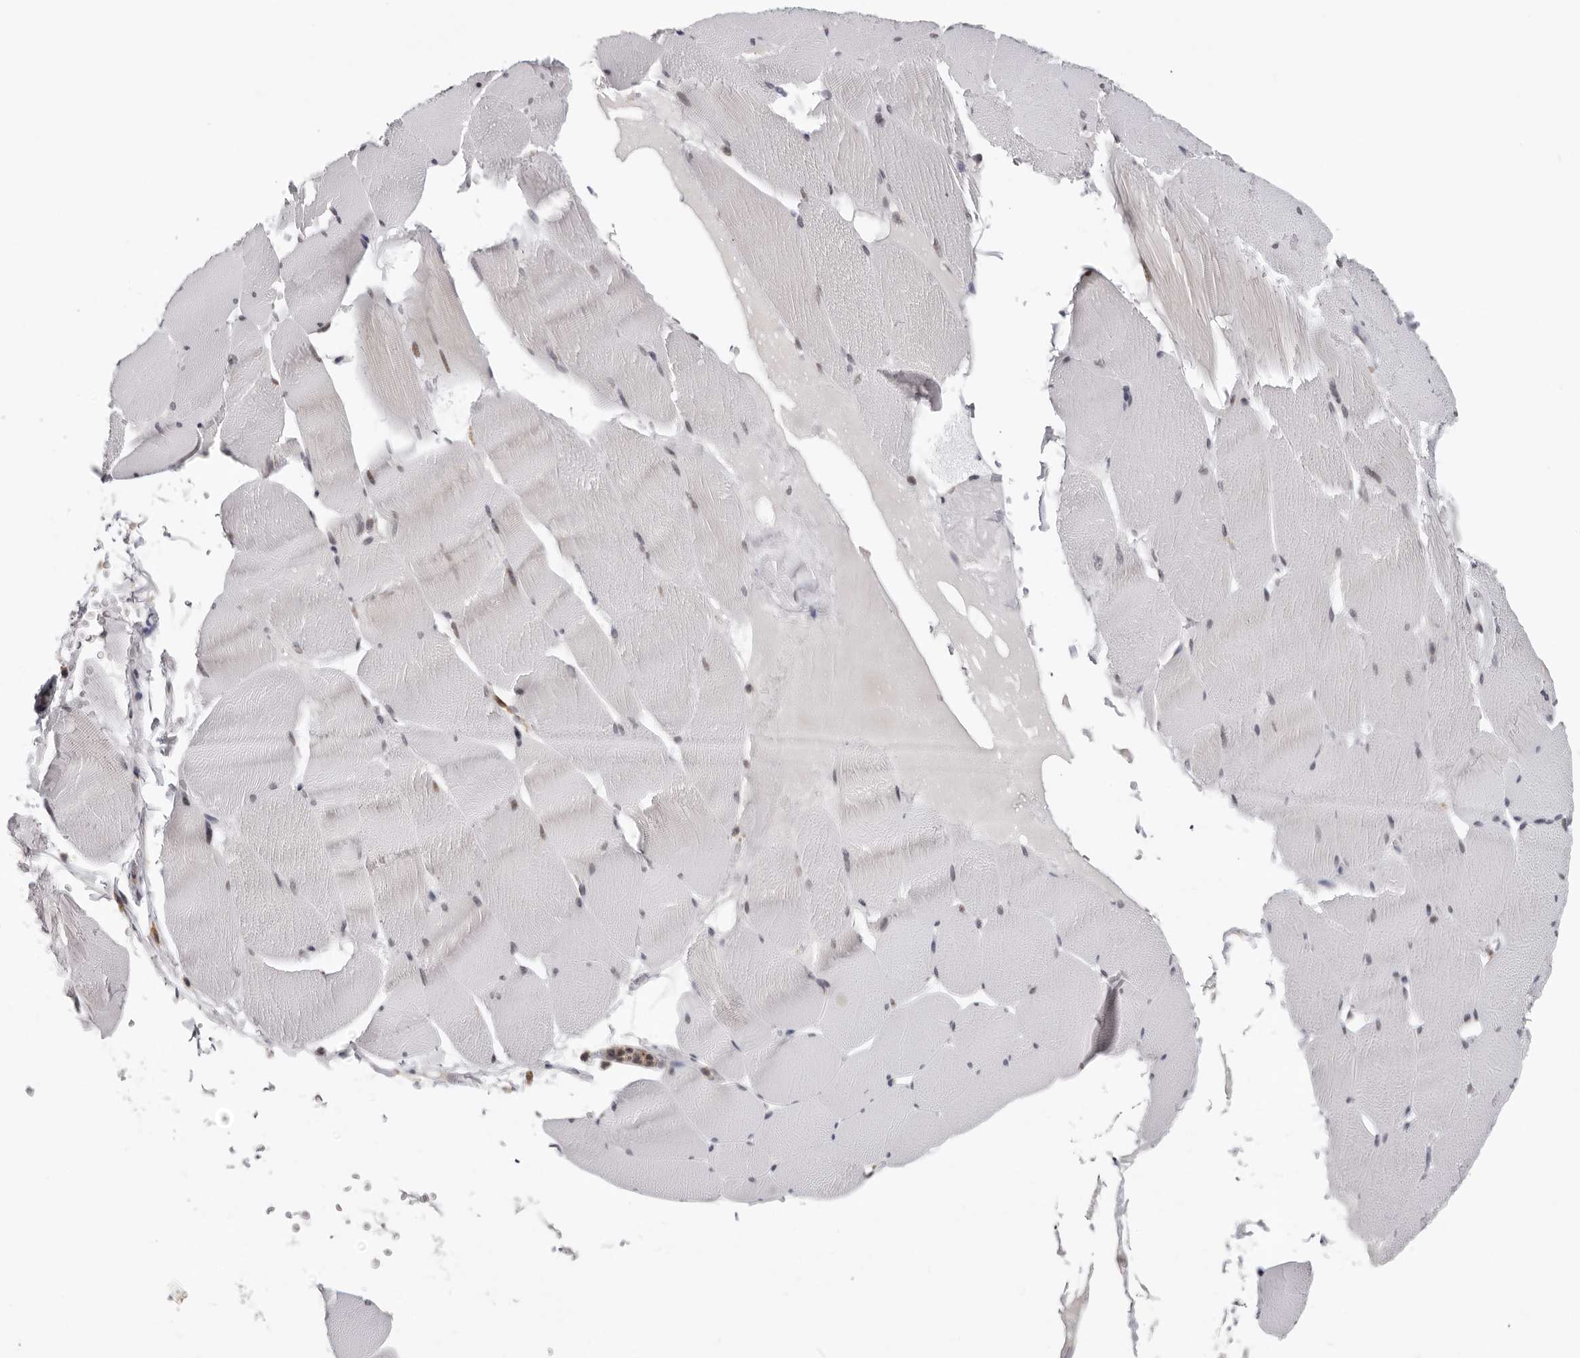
{"staining": {"intensity": "negative", "quantity": "none", "location": "none"}, "tissue": "skeletal muscle", "cell_type": "Myocytes", "image_type": "normal", "snomed": [{"axis": "morphology", "description": "Normal tissue, NOS"}, {"axis": "topography", "description": "Skeletal muscle"}], "caption": "IHC photomicrograph of unremarkable skeletal muscle stained for a protein (brown), which reveals no expression in myocytes.", "gene": "KIF2B", "patient": {"sex": "male", "age": 62}}